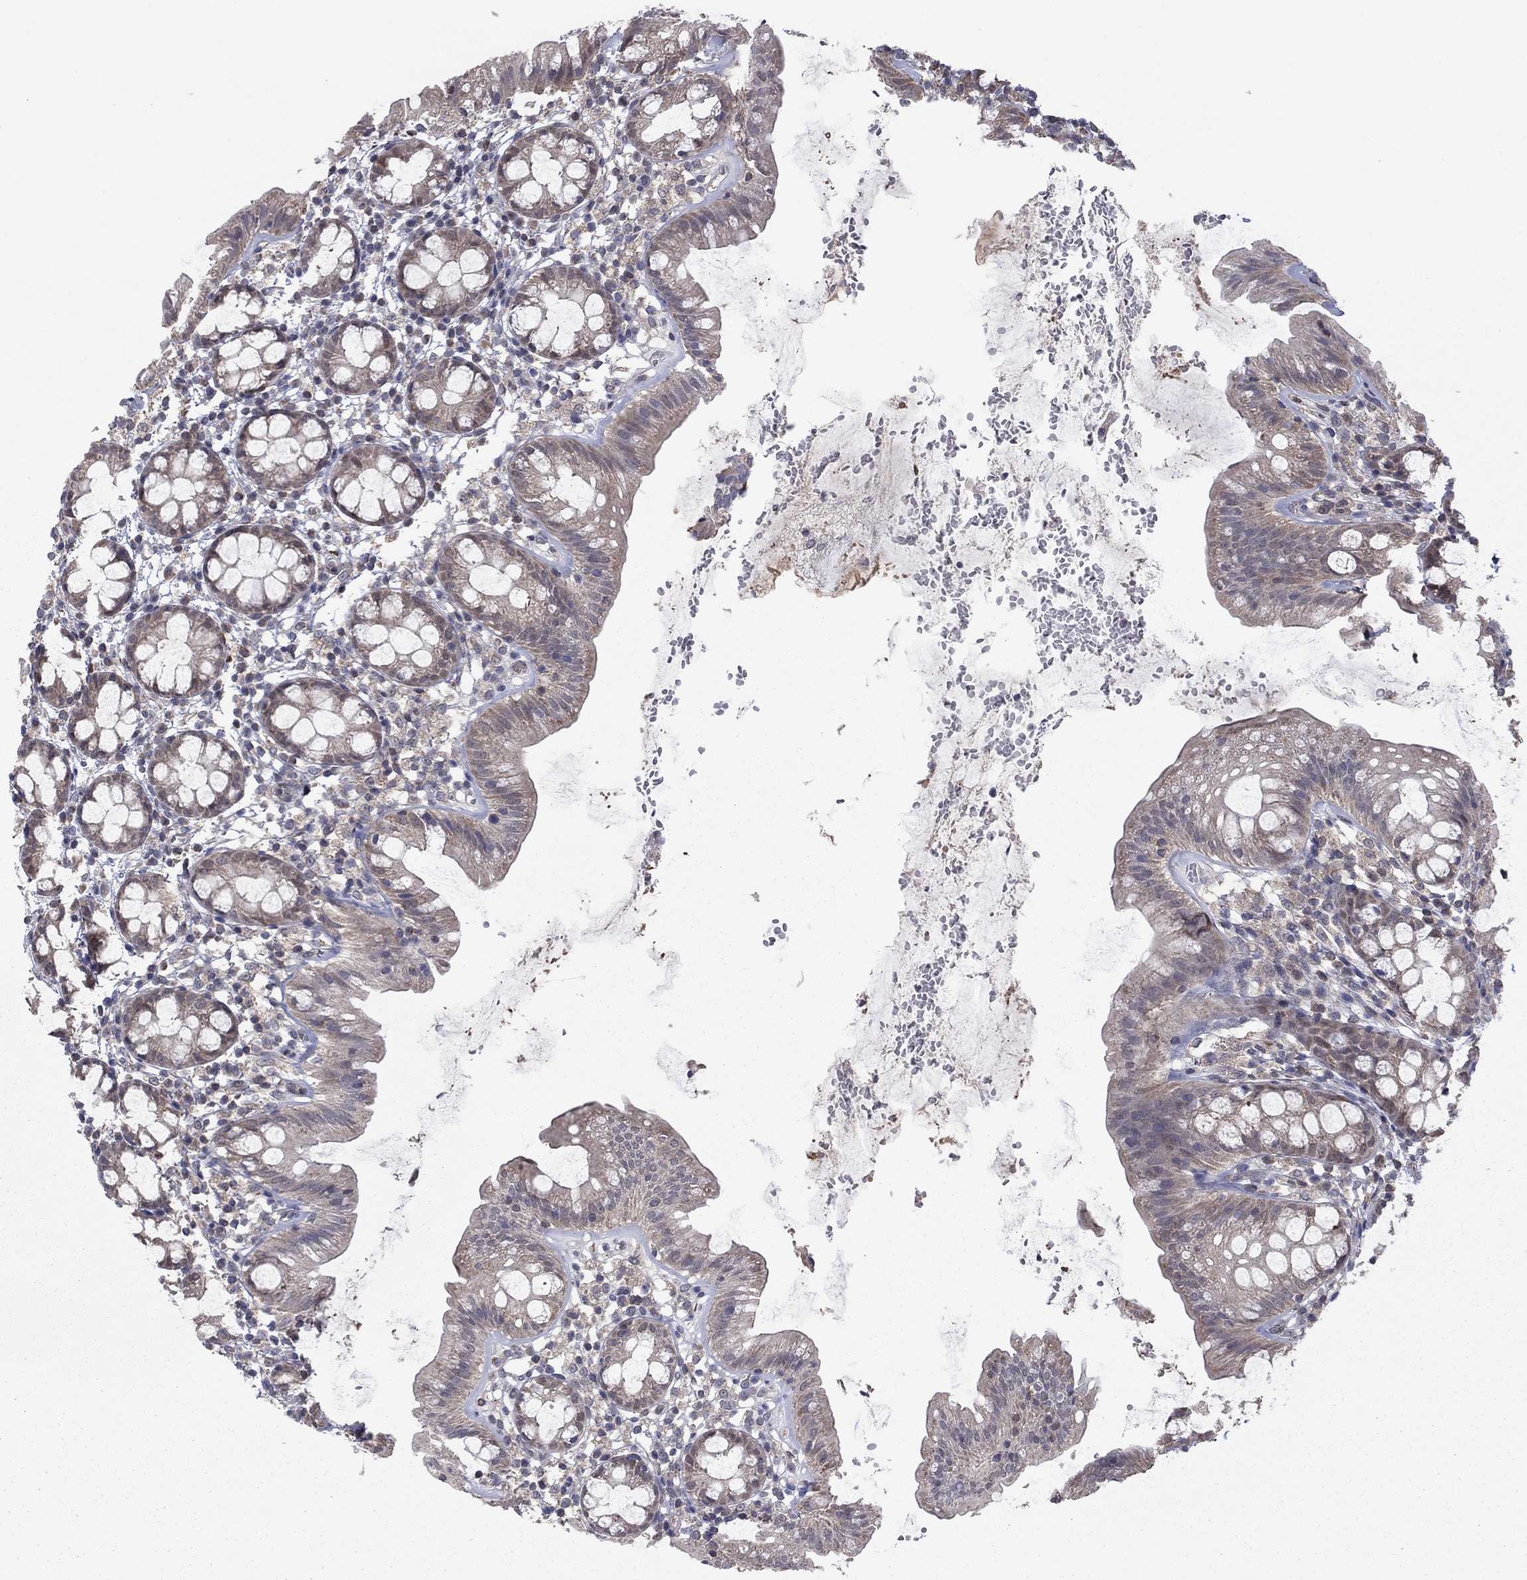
{"staining": {"intensity": "moderate", "quantity": "<25%", "location": "cytoplasmic/membranous"}, "tissue": "rectum", "cell_type": "Glandular cells", "image_type": "normal", "snomed": [{"axis": "morphology", "description": "Normal tissue, NOS"}, {"axis": "topography", "description": "Rectum"}], "caption": "This histopathology image displays normal rectum stained with IHC to label a protein in brown. The cytoplasmic/membranous of glandular cells show moderate positivity for the protein. Nuclei are counter-stained blue.", "gene": "GRHPR", "patient": {"sex": "male", "age": 57}}